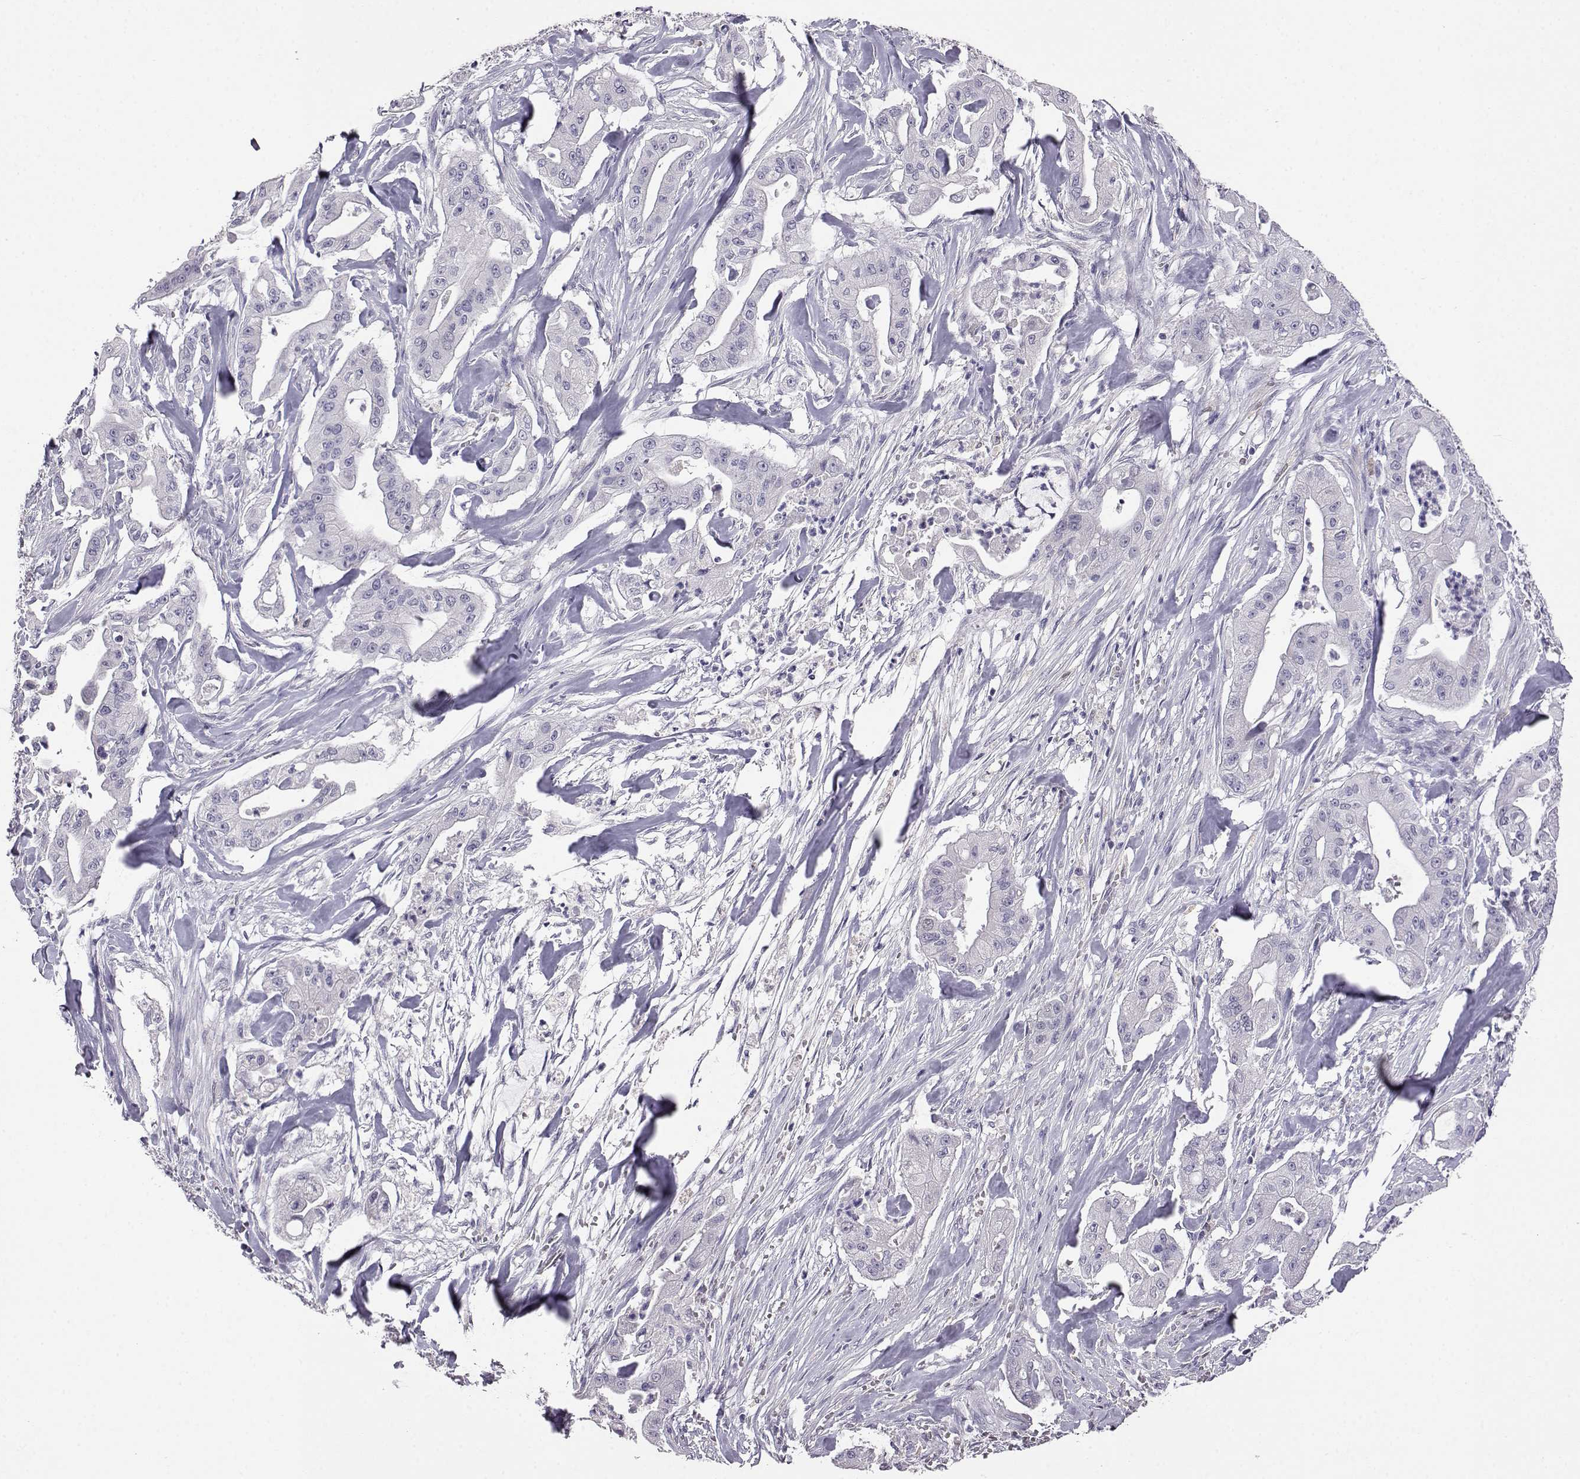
{"staining": {"intensity": "negative", "quantity": "none", "location": "none"}, "tissue": "pancreatic cancer", "cell_type": "Tumor cells", "image_type": "cancer", "snomed": [{"axis": "morphology", "description": "Normal tissue, NOS"}, {"axis": "morphology", "description": "Inflammation, NOS"}, {"axis": "morphology", "description": "Adenocarcinoma, NOS"}, {"axis": "topography", "description": "Pancreas"}], "caption": "Immunohistochemistry micrograph of pancreatic adenocarcinoma stained for a protein (brown), which demonstrates no staining in tumor cells. The staining is performed using DAB brown chromogen with nuclei counter-stained in using hematoxylin.", "gene": "AKR1B1", "patient": {"sex": "male", "age": 57}}